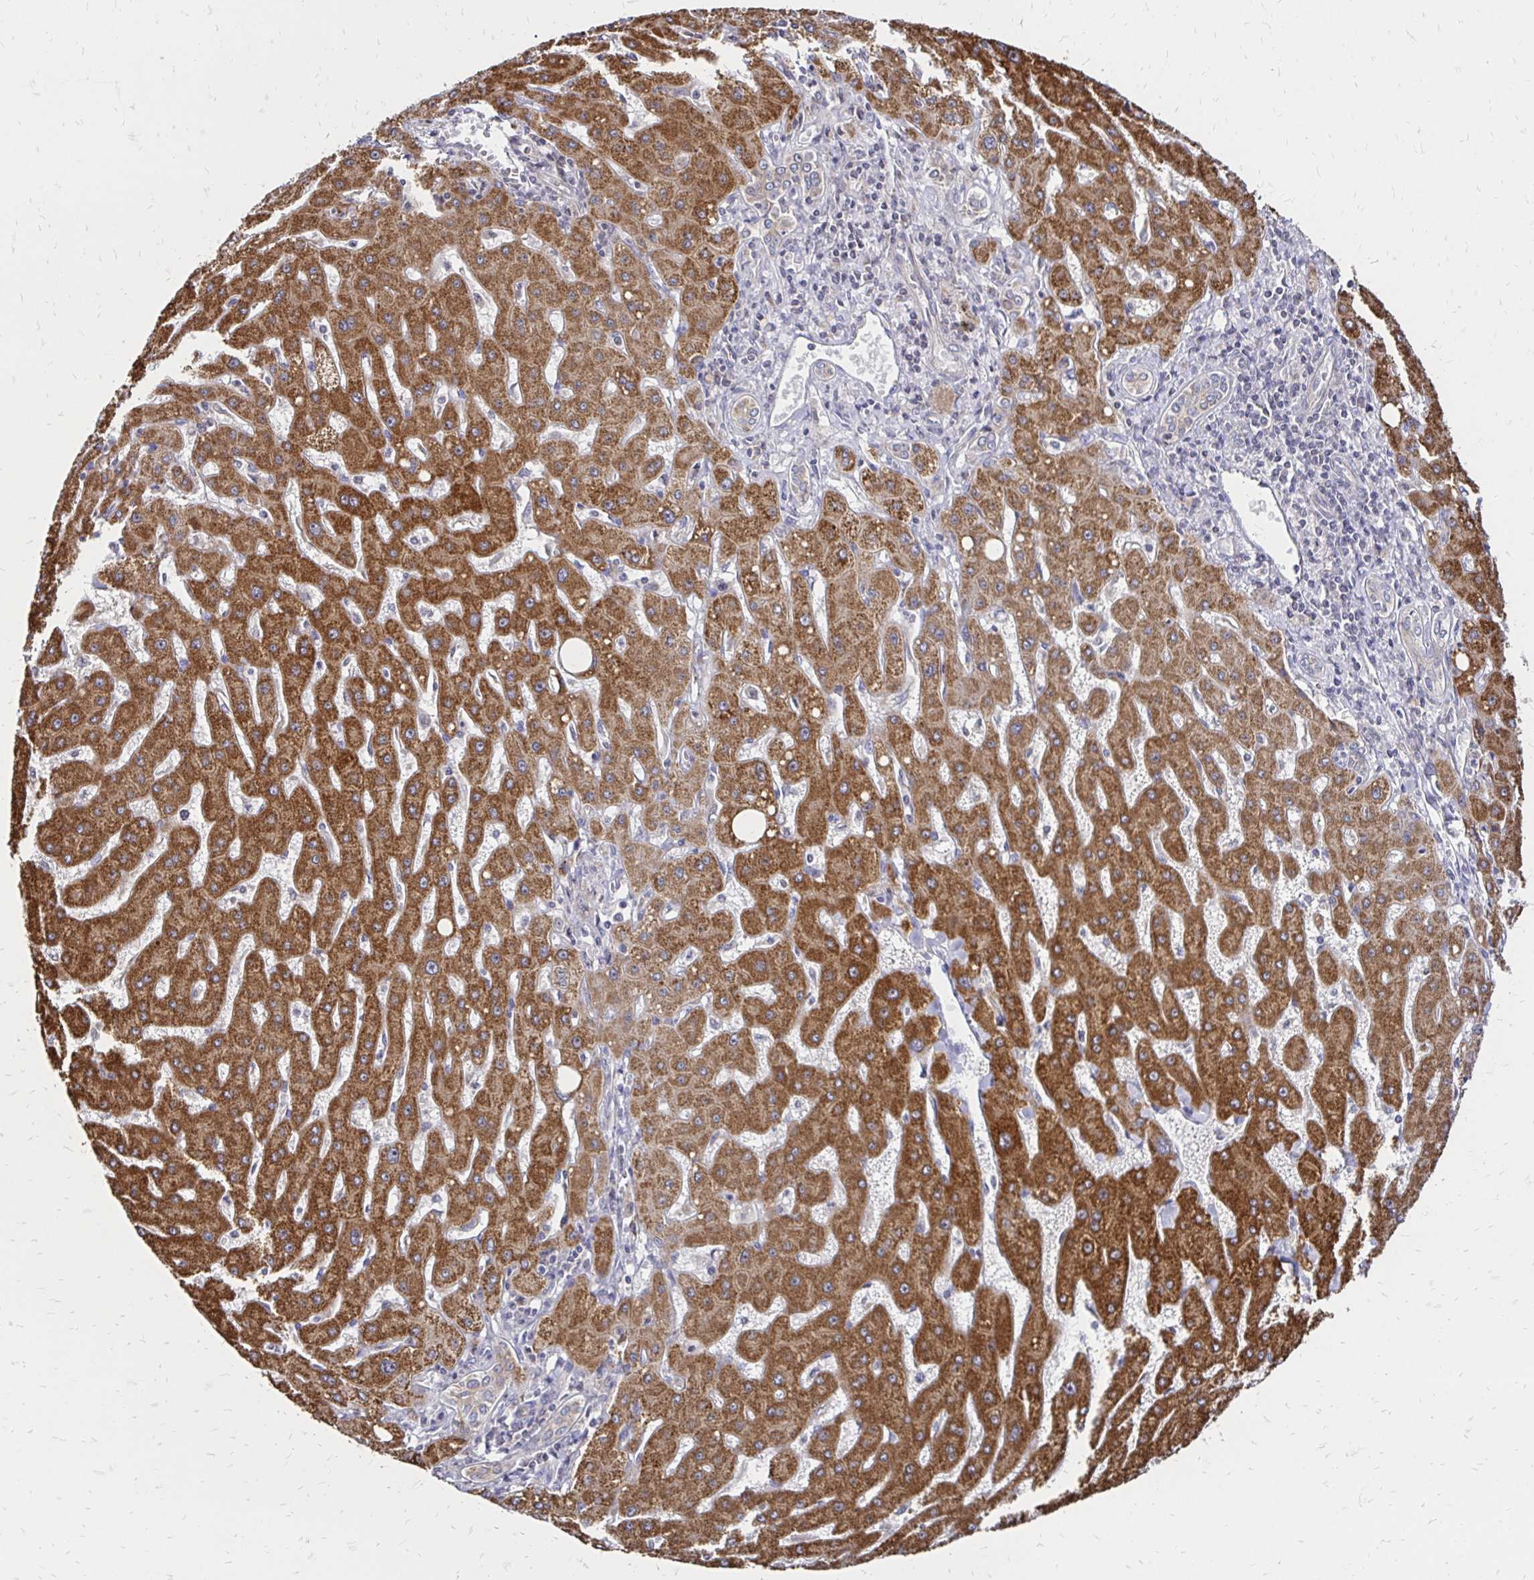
{"staining": {"intensity": "strong", "quantity": ">75%", "location": "cytoplasmic/membranous"}, "tissue": "liver cancer", "cell_type": "Tumor cells", "image_type": "cancer", "snomed": [{"axis": "morphology", "description": "Carcinoma, Hepatocellular, NOS"}, {"axis": "topography", "description": "Liver"}], "caption": "Strong cytoplasmic/membranous staining for a protein is seen in about >75% of tumor cells of liver cancer using immunohistochemistry.", "gene": "ZW10", "patient": {"sex": "male", "age": 72}}